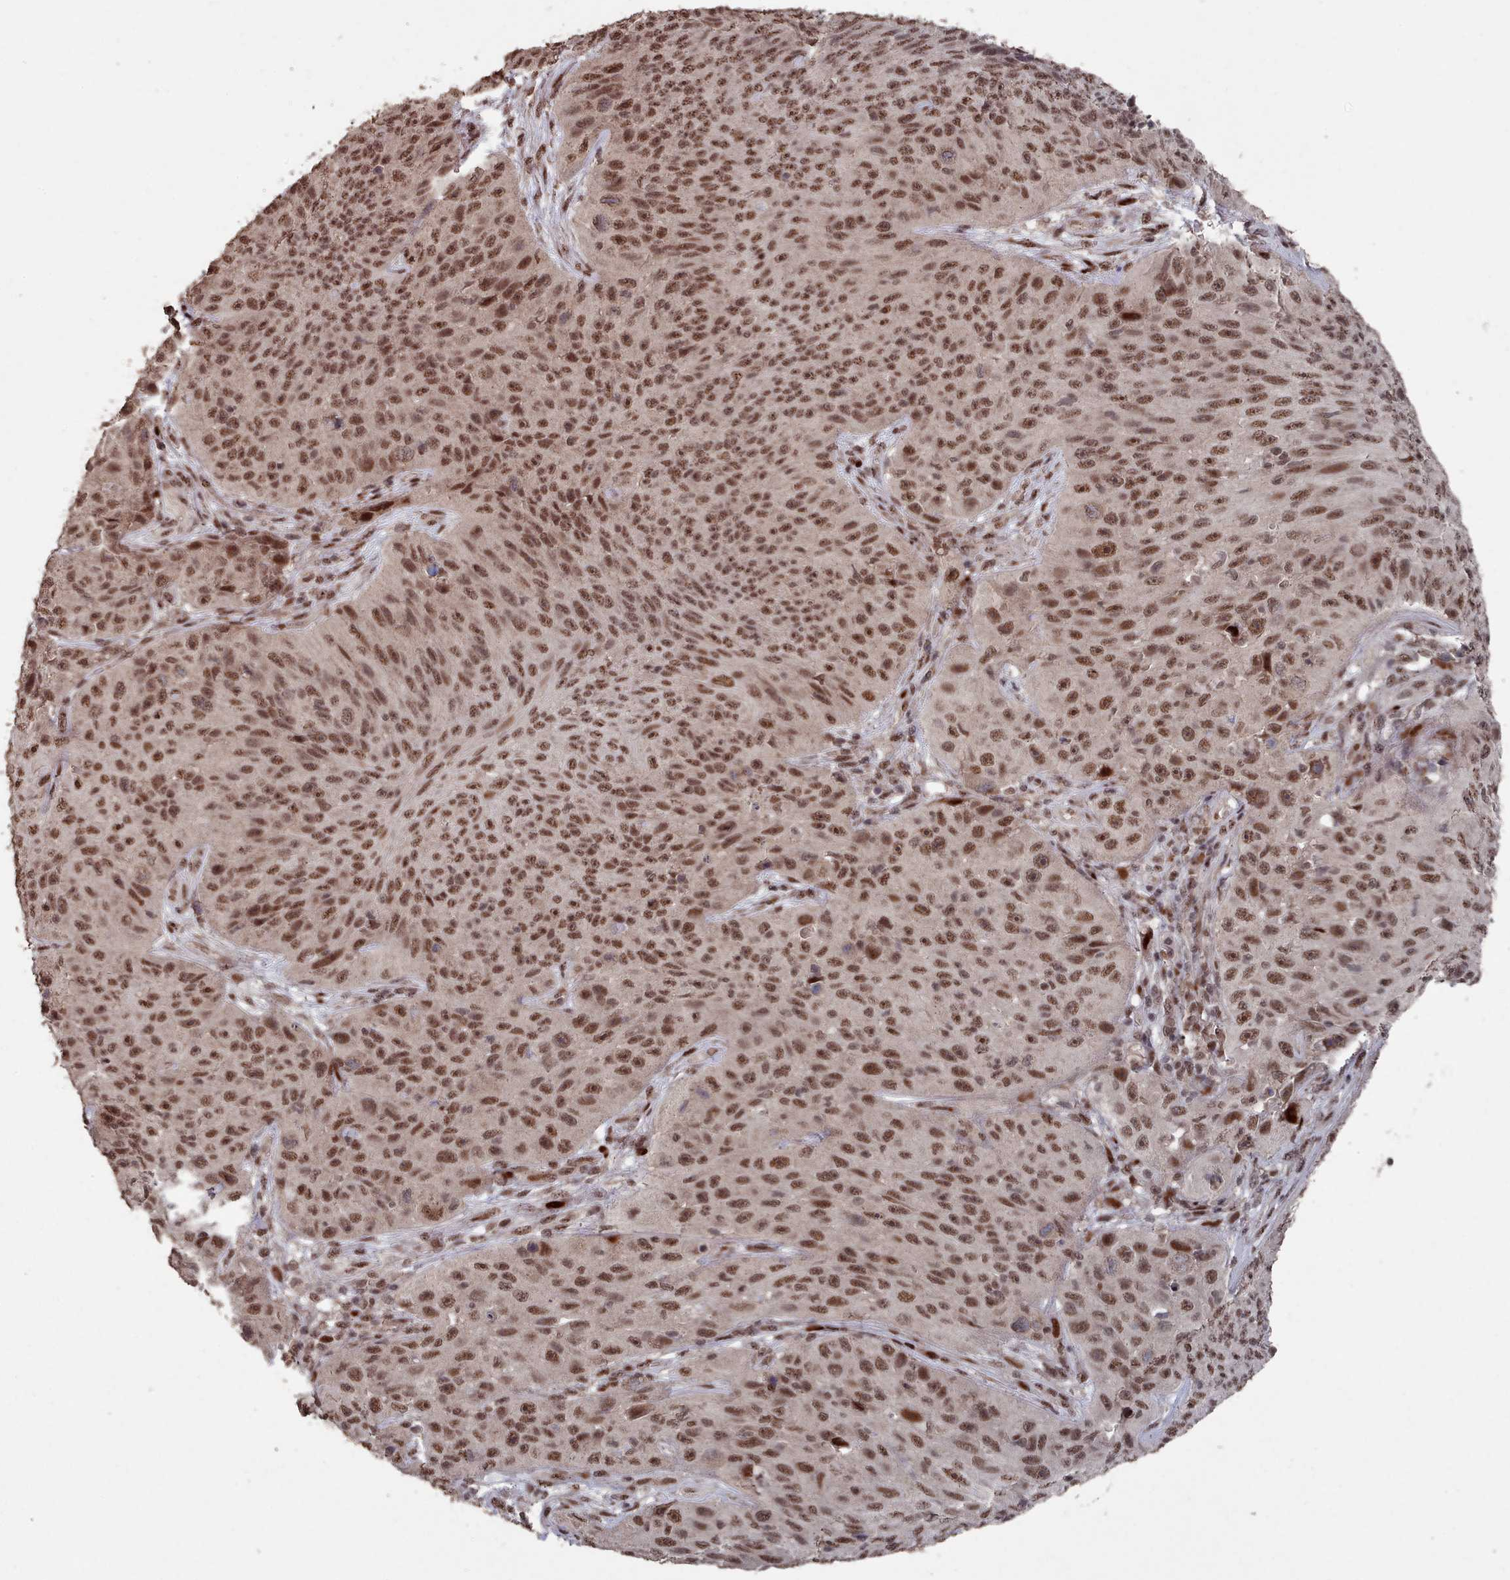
{"staining": {"intensity": "moderate", "quantity": ">75%", "location": "nuclear"}, "tissue": "skin cancer", "cell_type": "Tumor cells", "image_type": "cancer", "snomed": [{"axis": "morphology", "description": "Squamous cell carcinoma, NOS"}, {"axis": "topography", "description": "Skin"}], "caption": "Brown immunohistochemical staining in skin cancer exhibits moderate nuclear positivity in approximately >75% of tumor cells. Using DAB (3,3'-diaminobenzidine) (brown) and hematoxylin (blue) stains, captured at high magnification using brightfield microscopy.", "gene": "PNRC2", "patient": {"sex": "female", "age": 87}}